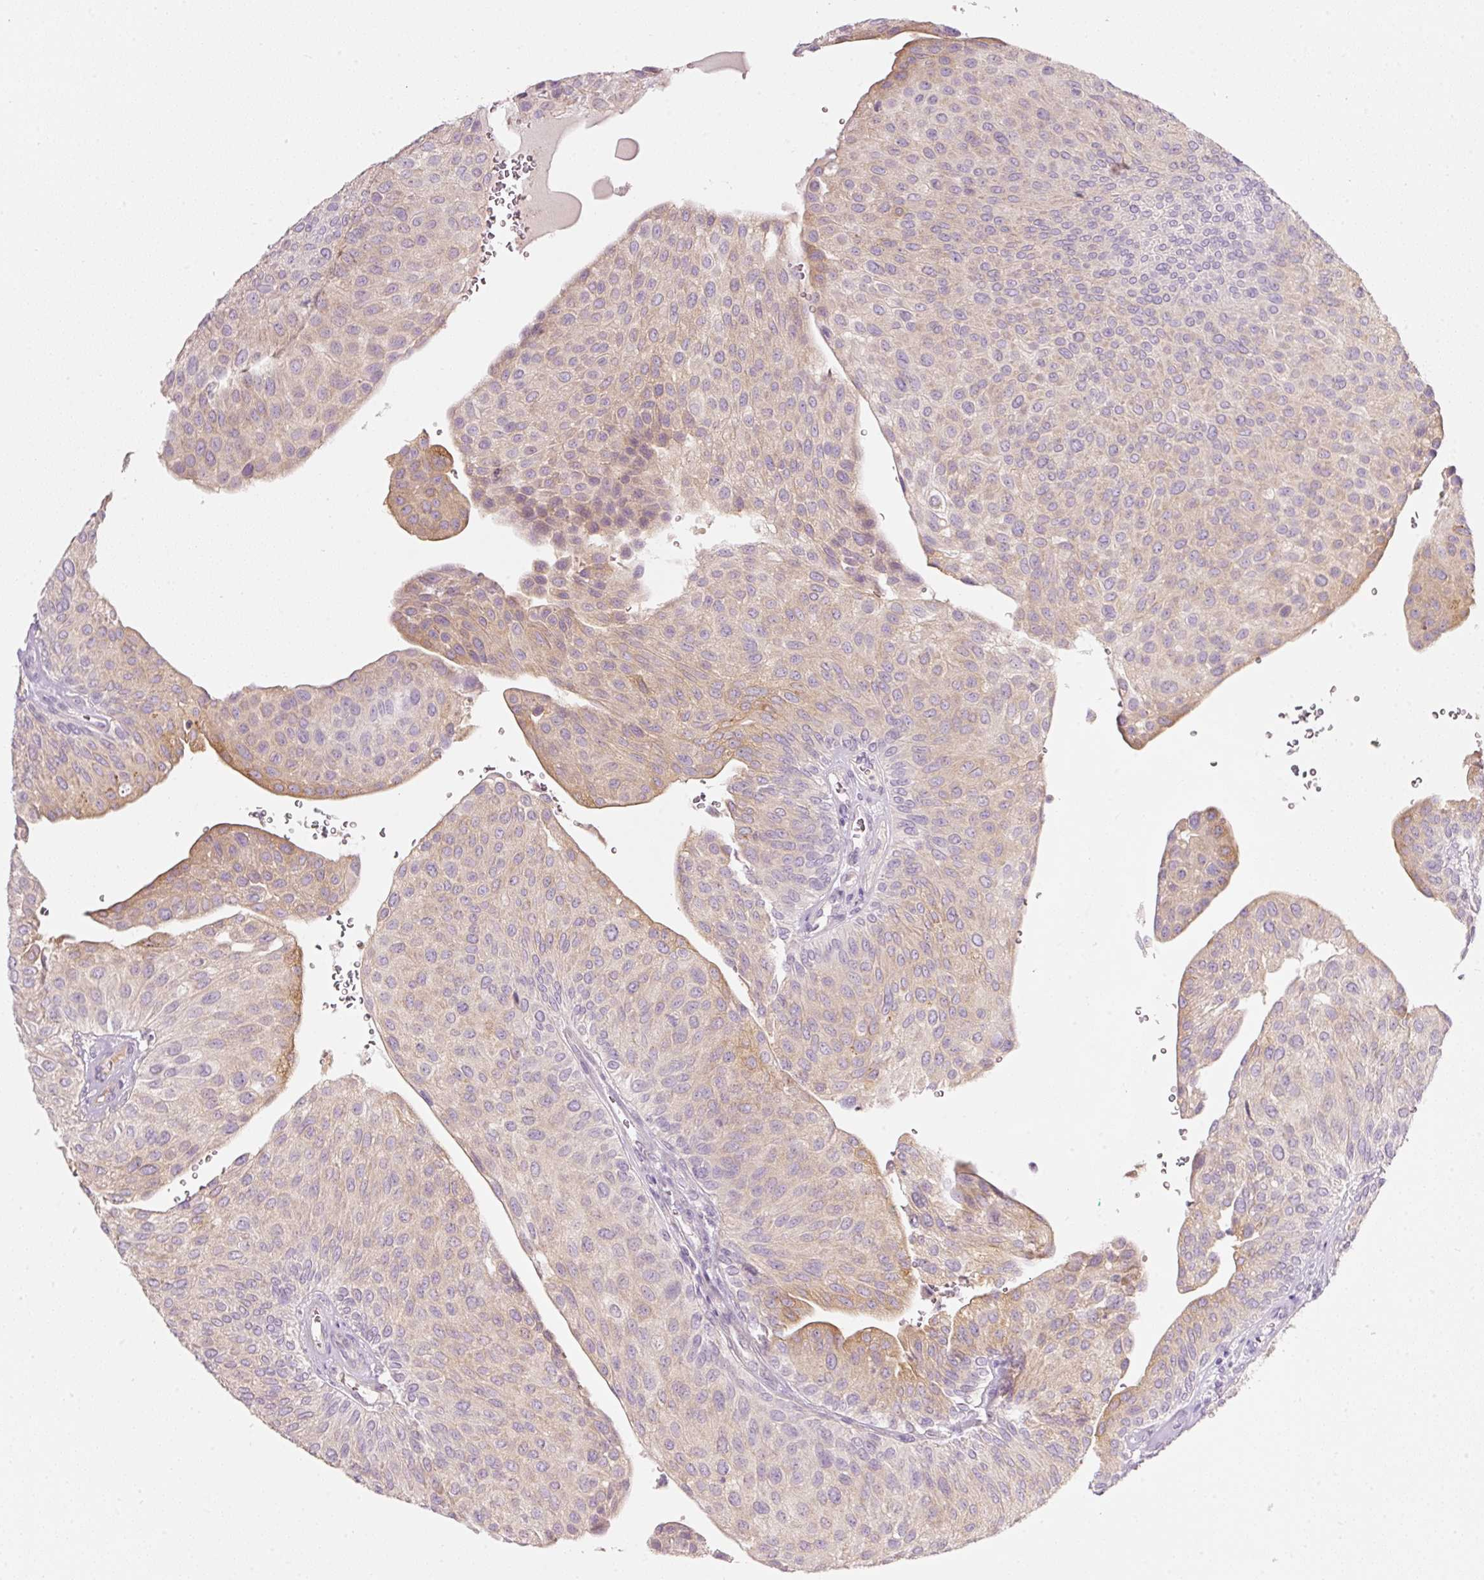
{"staining": {"intensity": "weak", "quantity": "25%-75%", "location": "cytoplasmic/membranous"}, "tissue": "urothelial cancer", "cell_type": "Tumor cells", "image_type": "cancer", "snomed": [{"axis": "morphology", "description": "Urothelial carcinoma, NOS"}, {"axis": "topography", "description": "Urinary bladder"}], "caption": "Immunohistochemistry of human transitional cell carcinoma exhibits low levels of weak cytoplasmic/membranous expression in approximately 25%-75% of tumor cells.", "gene": "PDXDC1", "patient": {"sex": "male", "age": 67}}